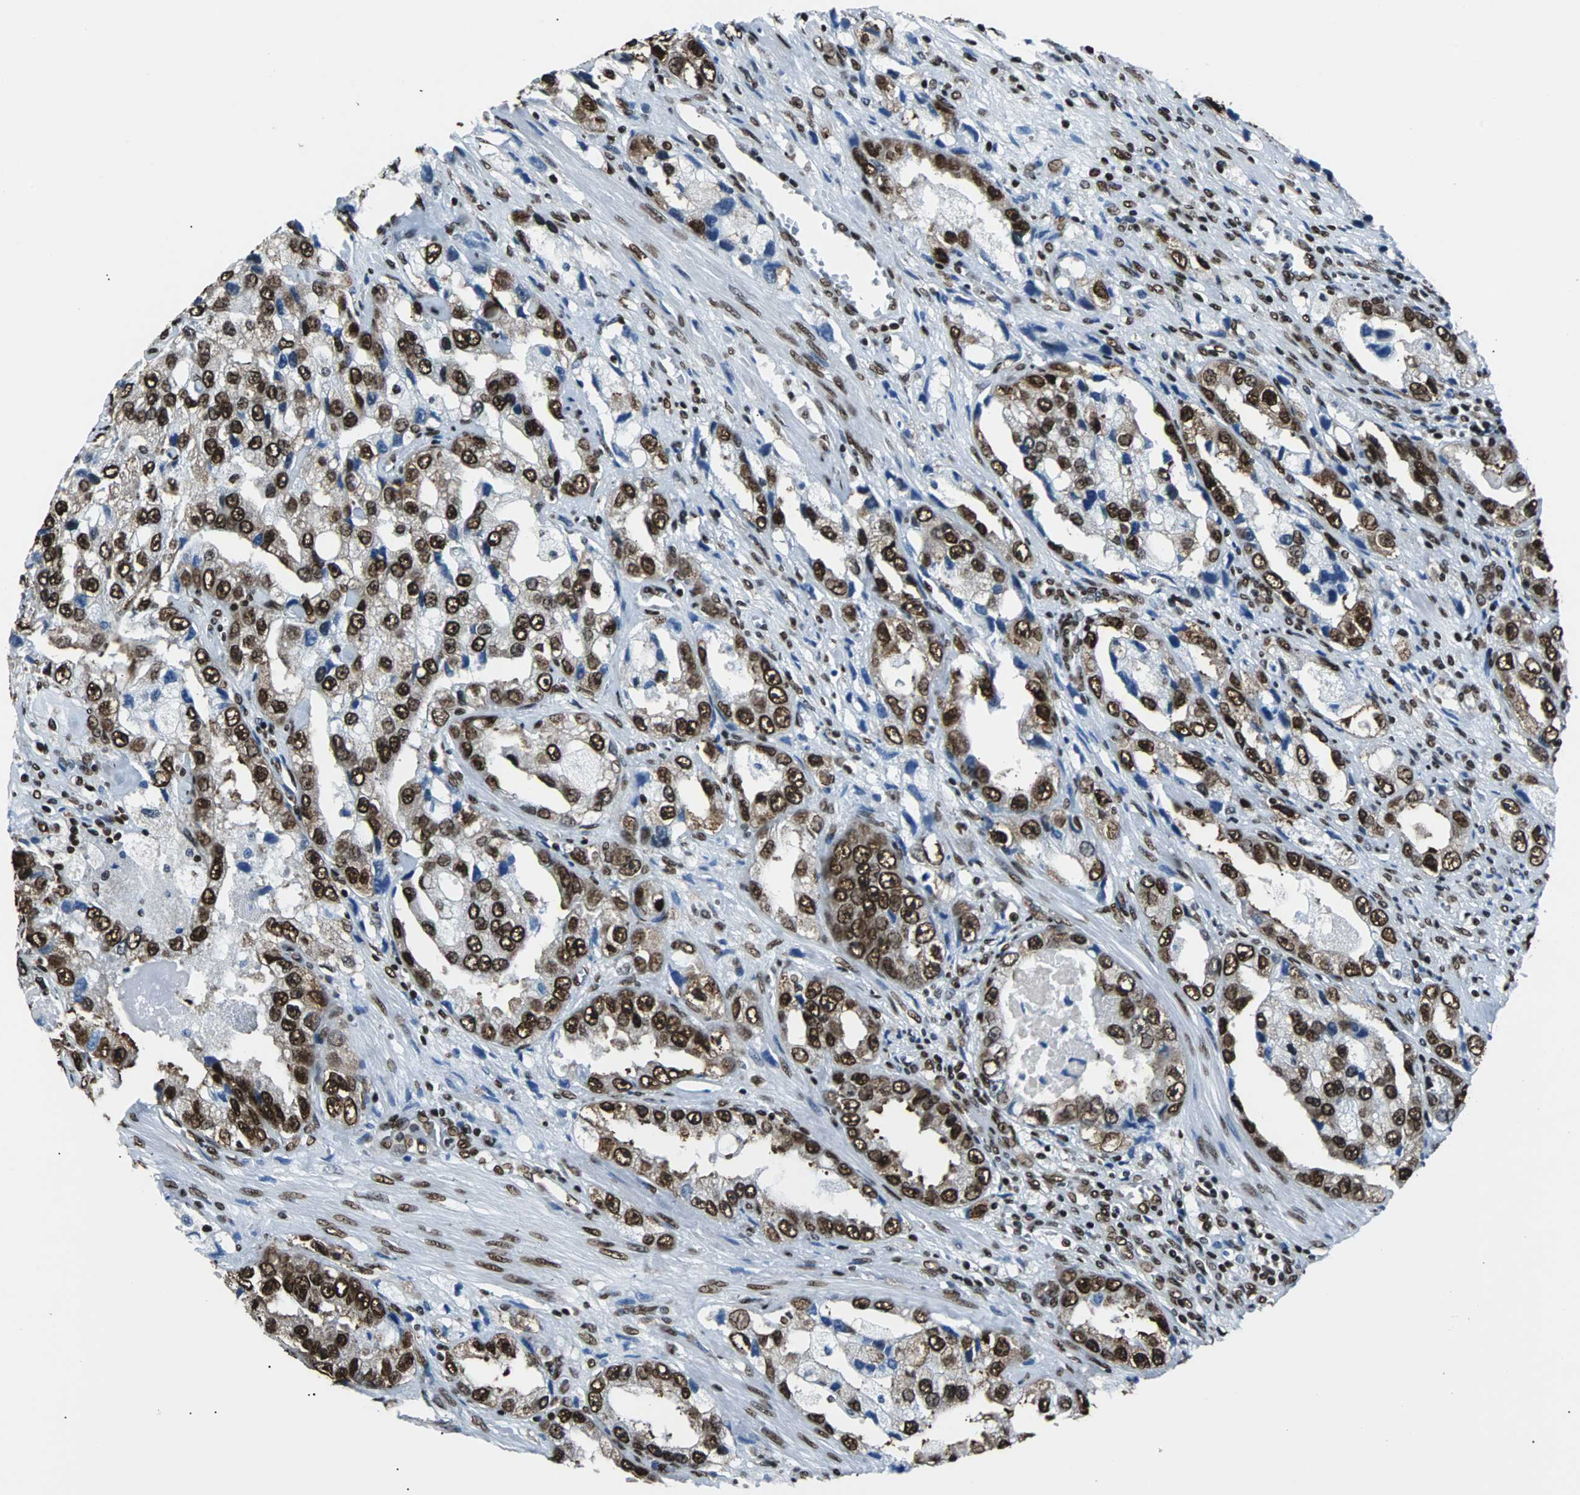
{"staining": {"intensity": "strong", "quantity": ">75%", "location": "cytoplasmic/membranous,nuclear"}, "tissue": "prostate cancer", "cell_type": "Tumor cells", "image_type": "cancer", "snomed": [{"axis": "morphology", "description": "Adenocarcinoma, High grade"}, {"axis": "topography", "description": "Prostate"}], "caption": "Human prostate cancer (high-grade adenocarcinoma) stained with a brown dye shows strong cytoplasmic/membranous and nuclear positive positivity in approximately >75% of tumor cells.", "gene": "FUBP1", "patient": {"sex": "male", "age": 63}}